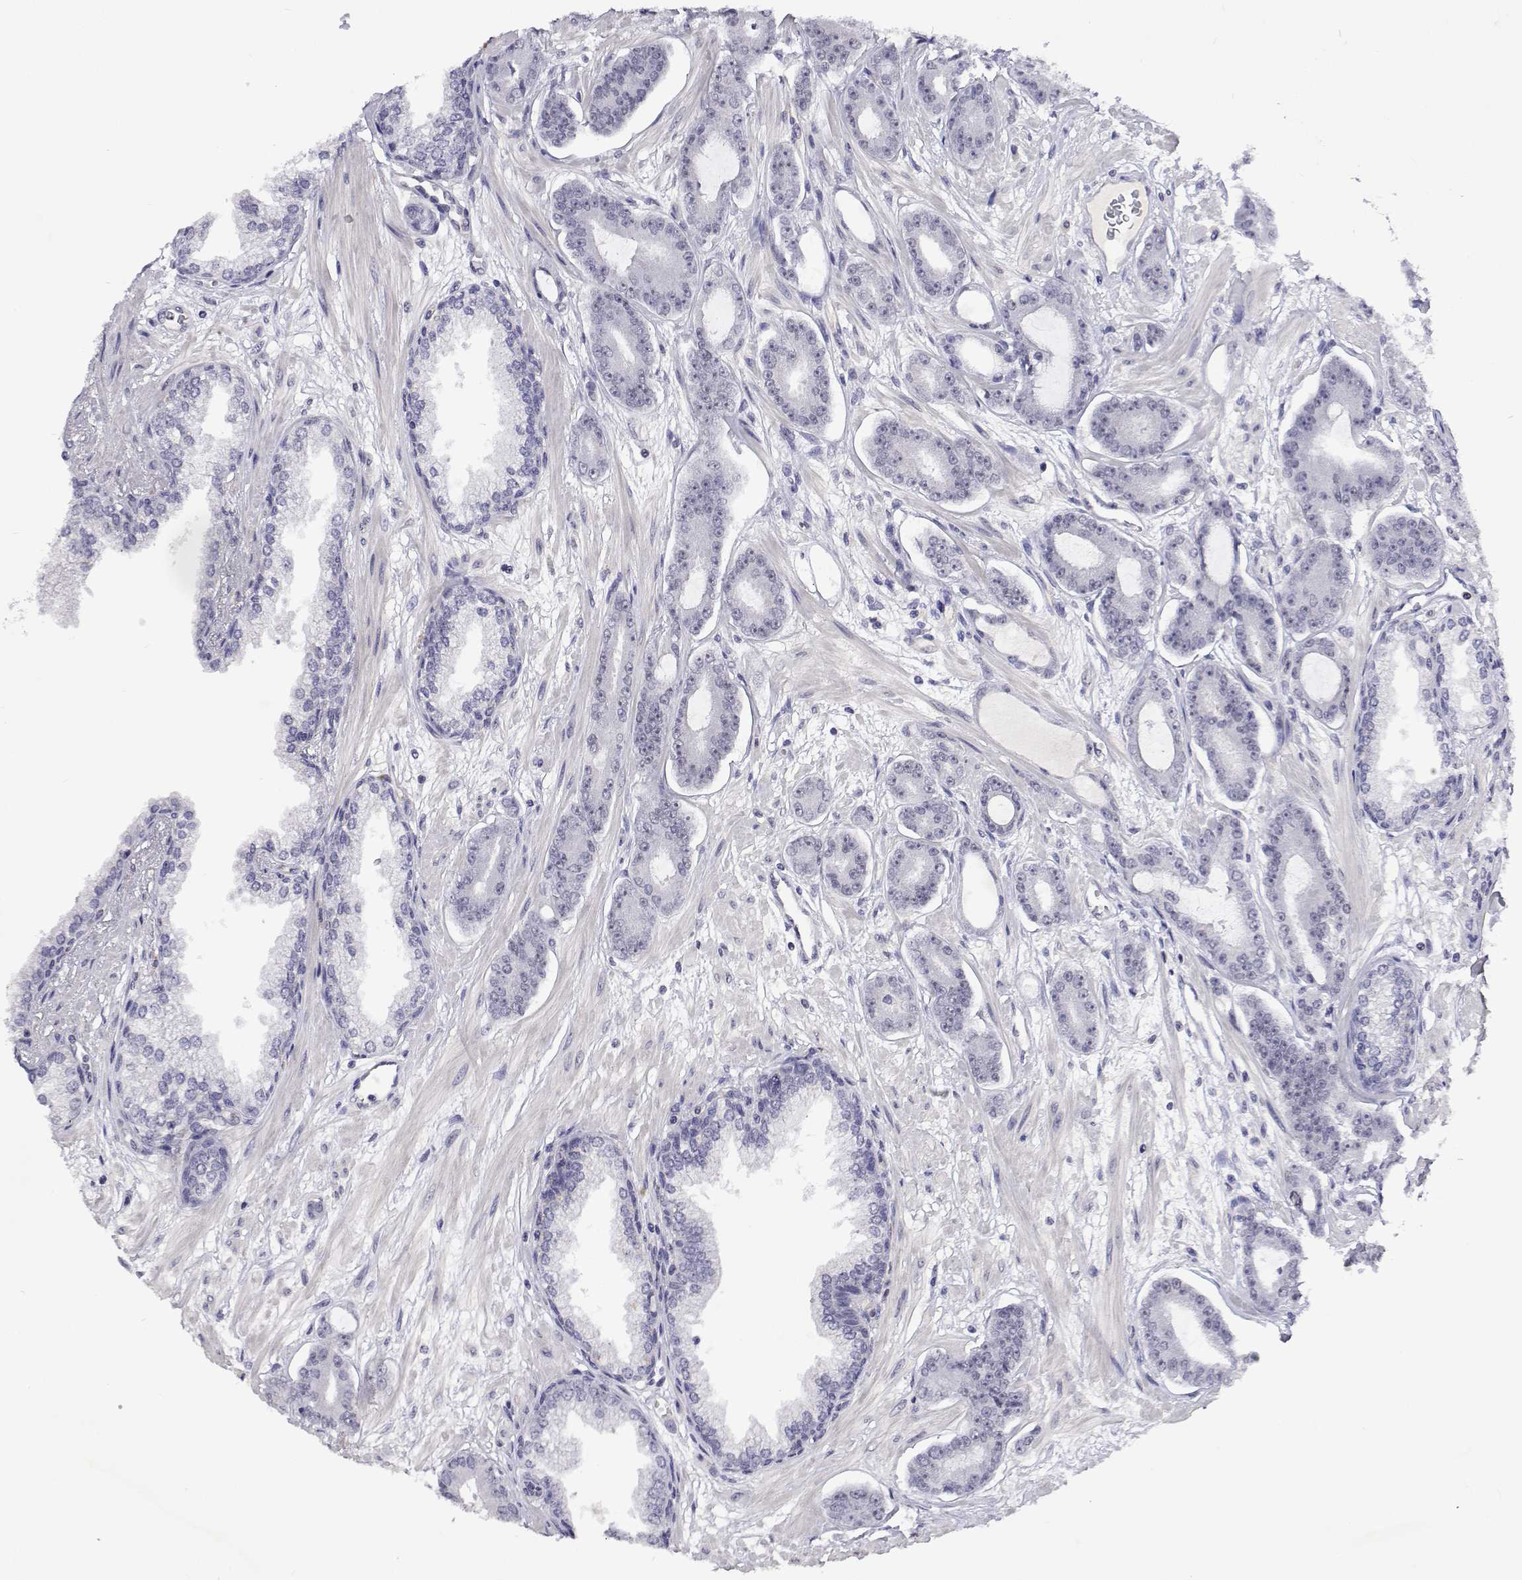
{"staining": {"intensity": "negative", "quantity": "none", "location": "none"}, "tissue": "prostate cancer", "cell_type": "Tumor cells", "image_type": "cancer", "snomed": [{"axis": "morphology", "description": "Adenocarcinoma, Low grade"}, {"axis": "topography", "description": "Prostate"}], "caption": "DAB immunohistochemical staining of low-grade adenocarcinoma (prostate) exhibits no significant staining in tumor cells. (Stains: DAB (3,3'-diaminobenzidine) IHC with hematoxylin counter stain, Microscopy: brightfield microscopy at high magnification).", "gene": "NHP2", "patient": {"sex": "male", "age": 64}}